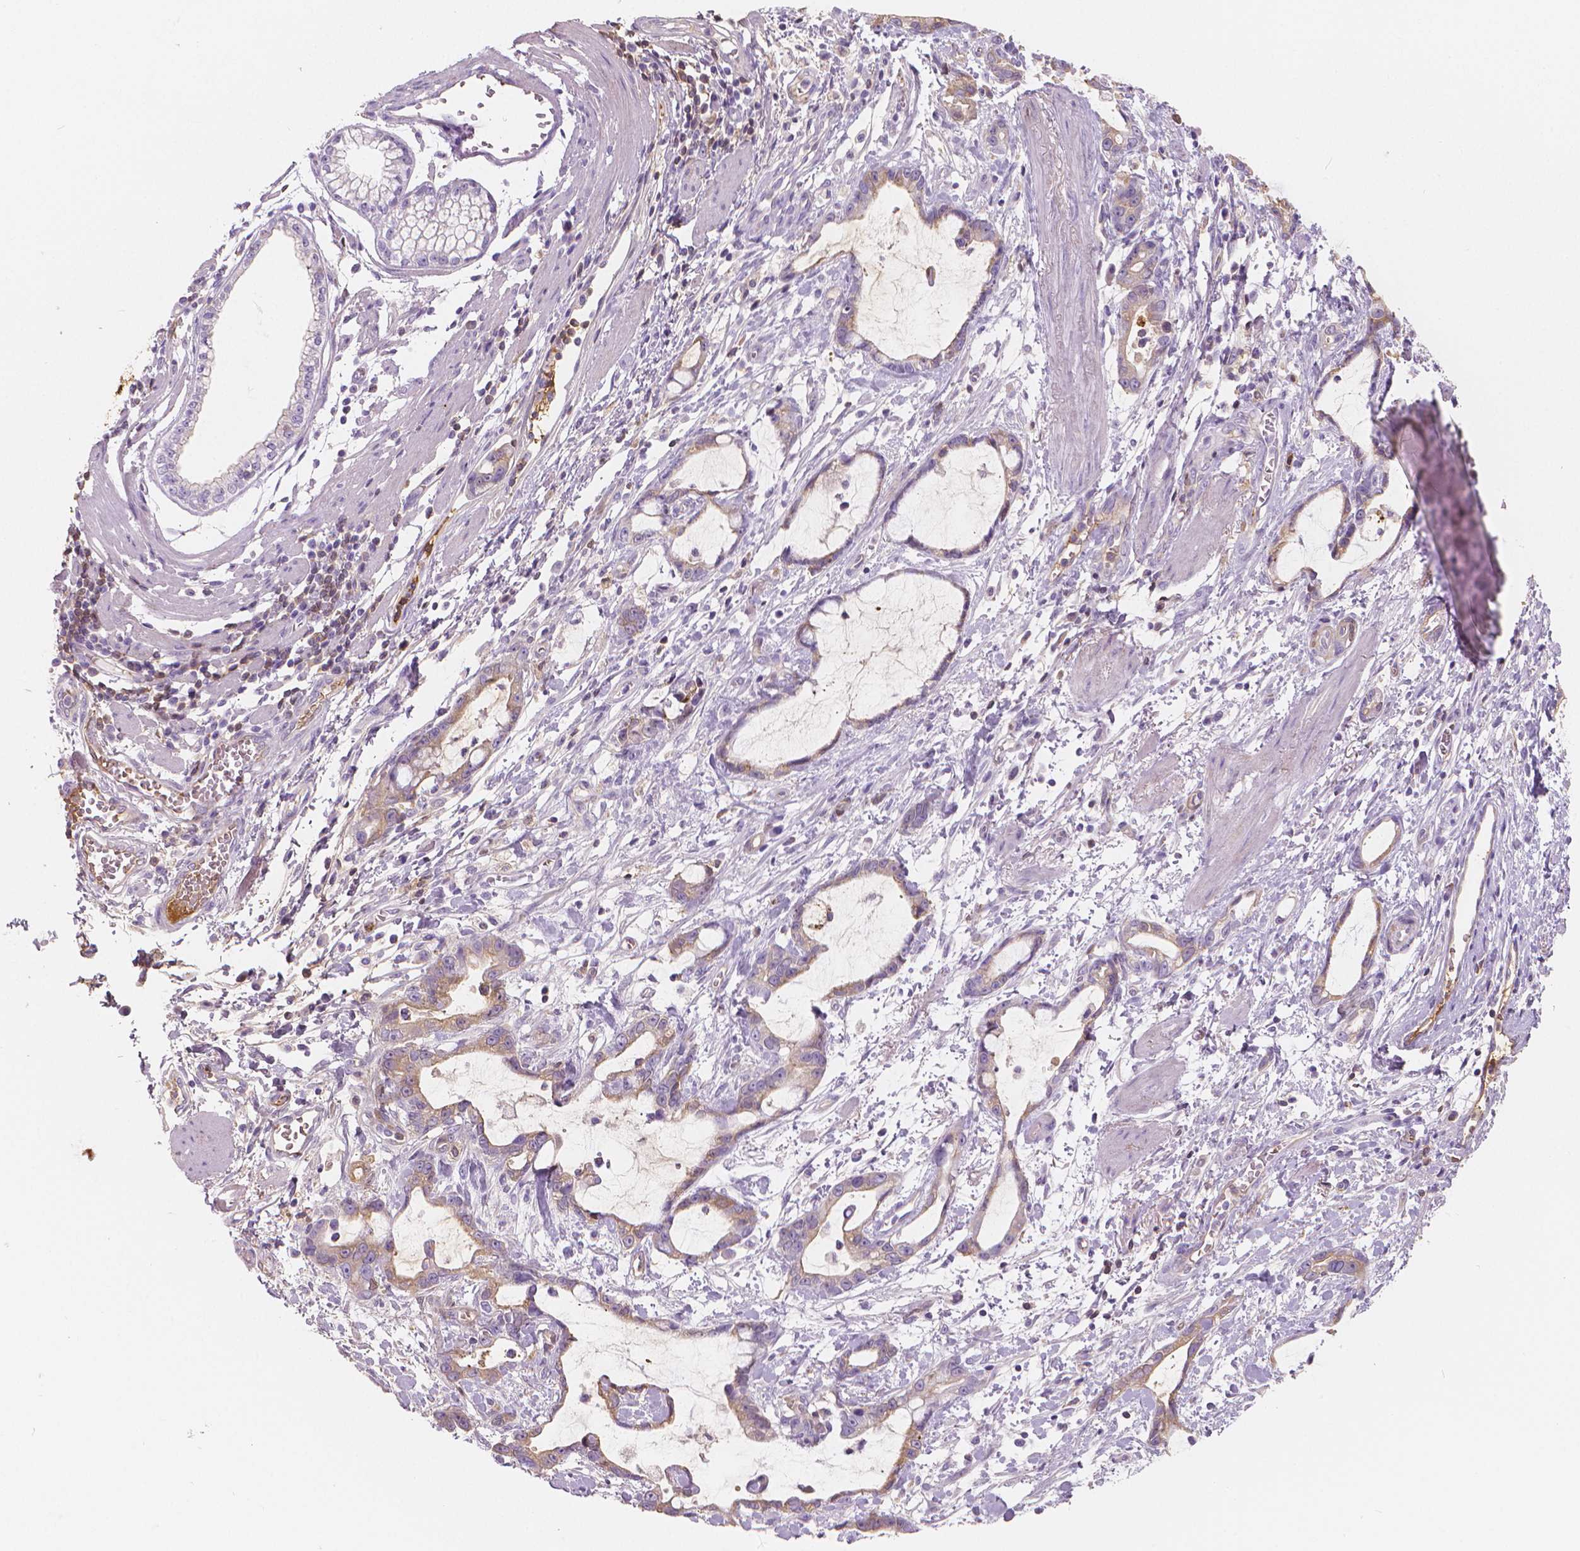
{"staining": {"intensity": "weak", "quantity": "<25%", "location": "cytoplasmic/membranous"}, "tissue": "stomach cancer", "cell_type": "Tumor cells", "image_type": "cancer", "snomed": [{"axis": "morphology", "description": "Adenocarcinoma, NOS"}, {"axis": "topography", "description": "Stomach"}], "caption": "IHC histopathology image of human stomach cancer stained for a protein (brown), which reveals no expression in tumor cells.", "gene": "APOA4", "patient": {"sex": "male", "age": 55}}